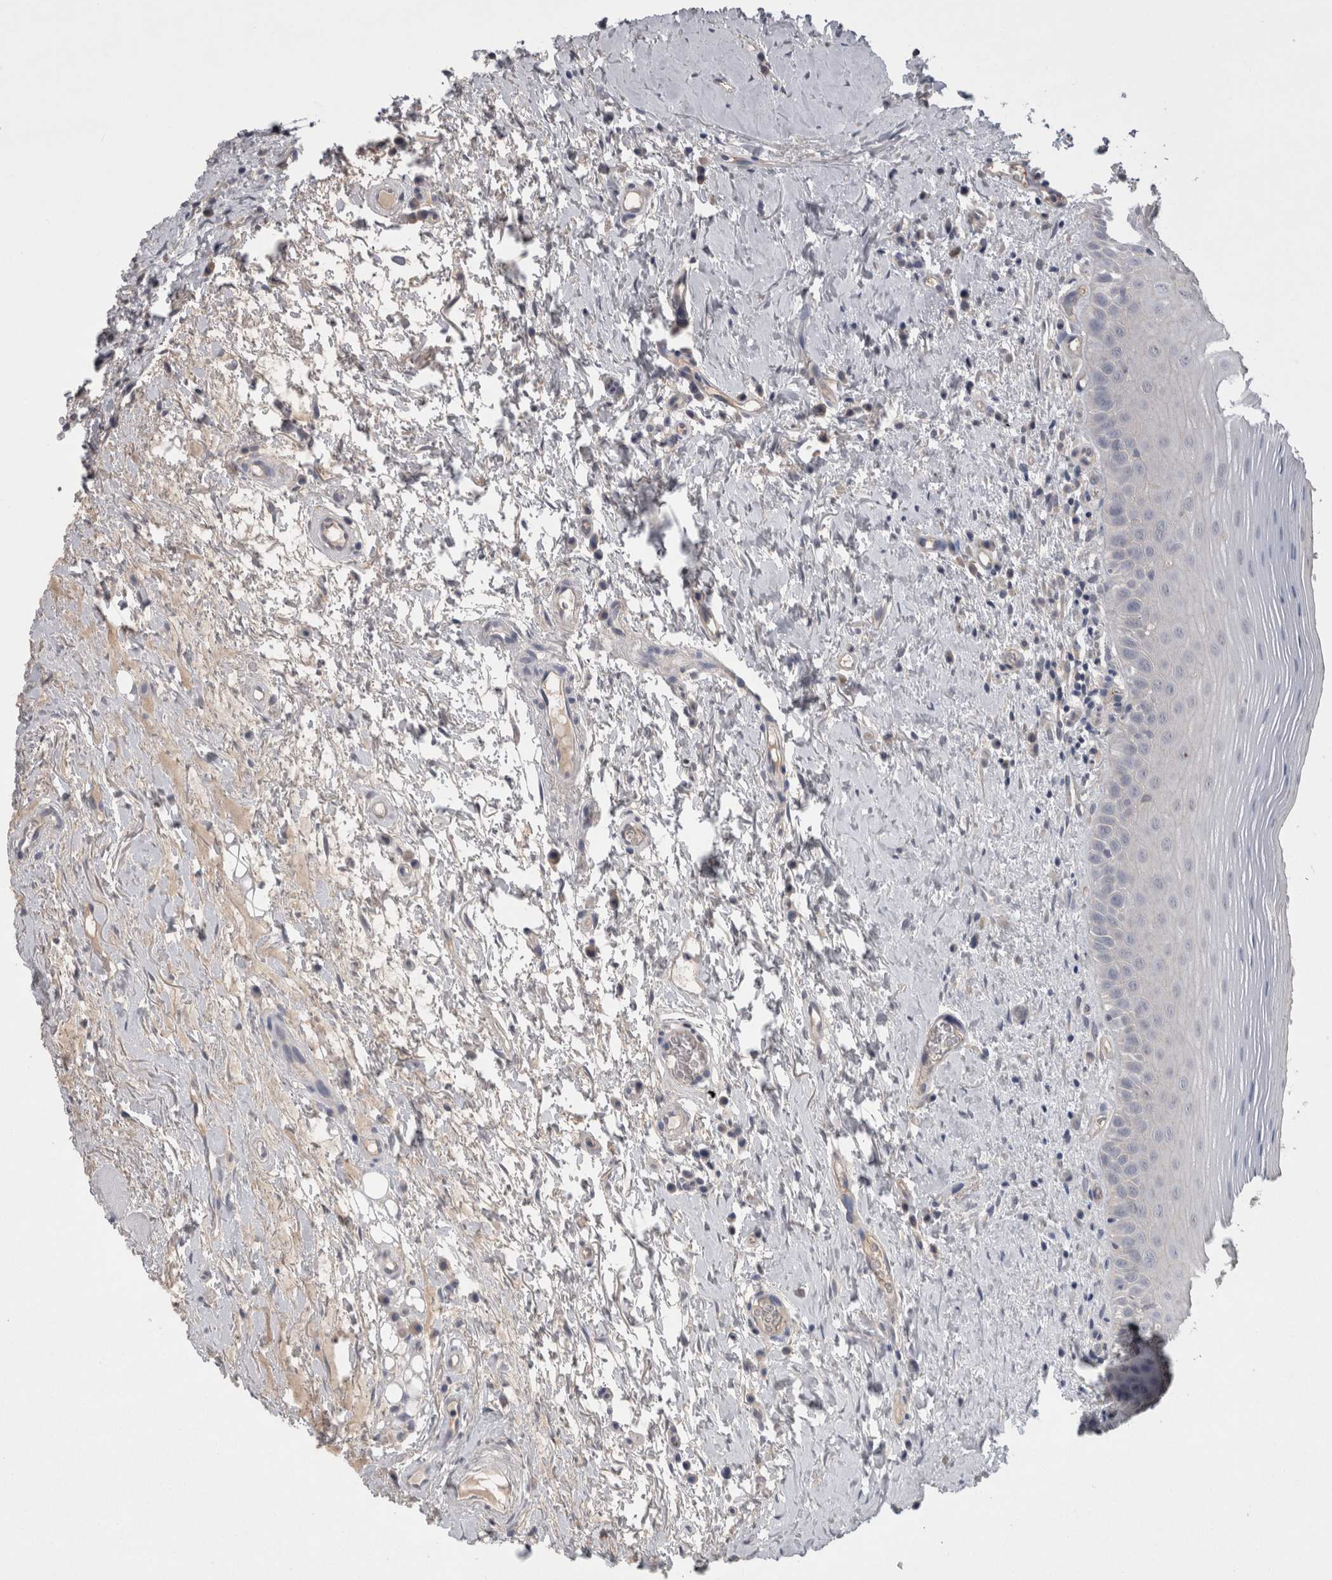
{"staining": {"intensity": "negative", "quantity": "none", "location": "none"}, "tissue": "oral mucosa", "cell_type": "Squamous epithelial cells", "image_type": "normal", "snomed": [{"axis": "morphology", "description": "Normal tissue, NOS"}, {"axis": "topography", "description": "Oral tissue"}], "caption": "A high-resolution micrograph shows IHC staining of normal oral mucosa, which reveals no significant expression in squamous epithelial cells.", "gene": "NECTIN2", "patient": {"sex": "male", "age": 82}}